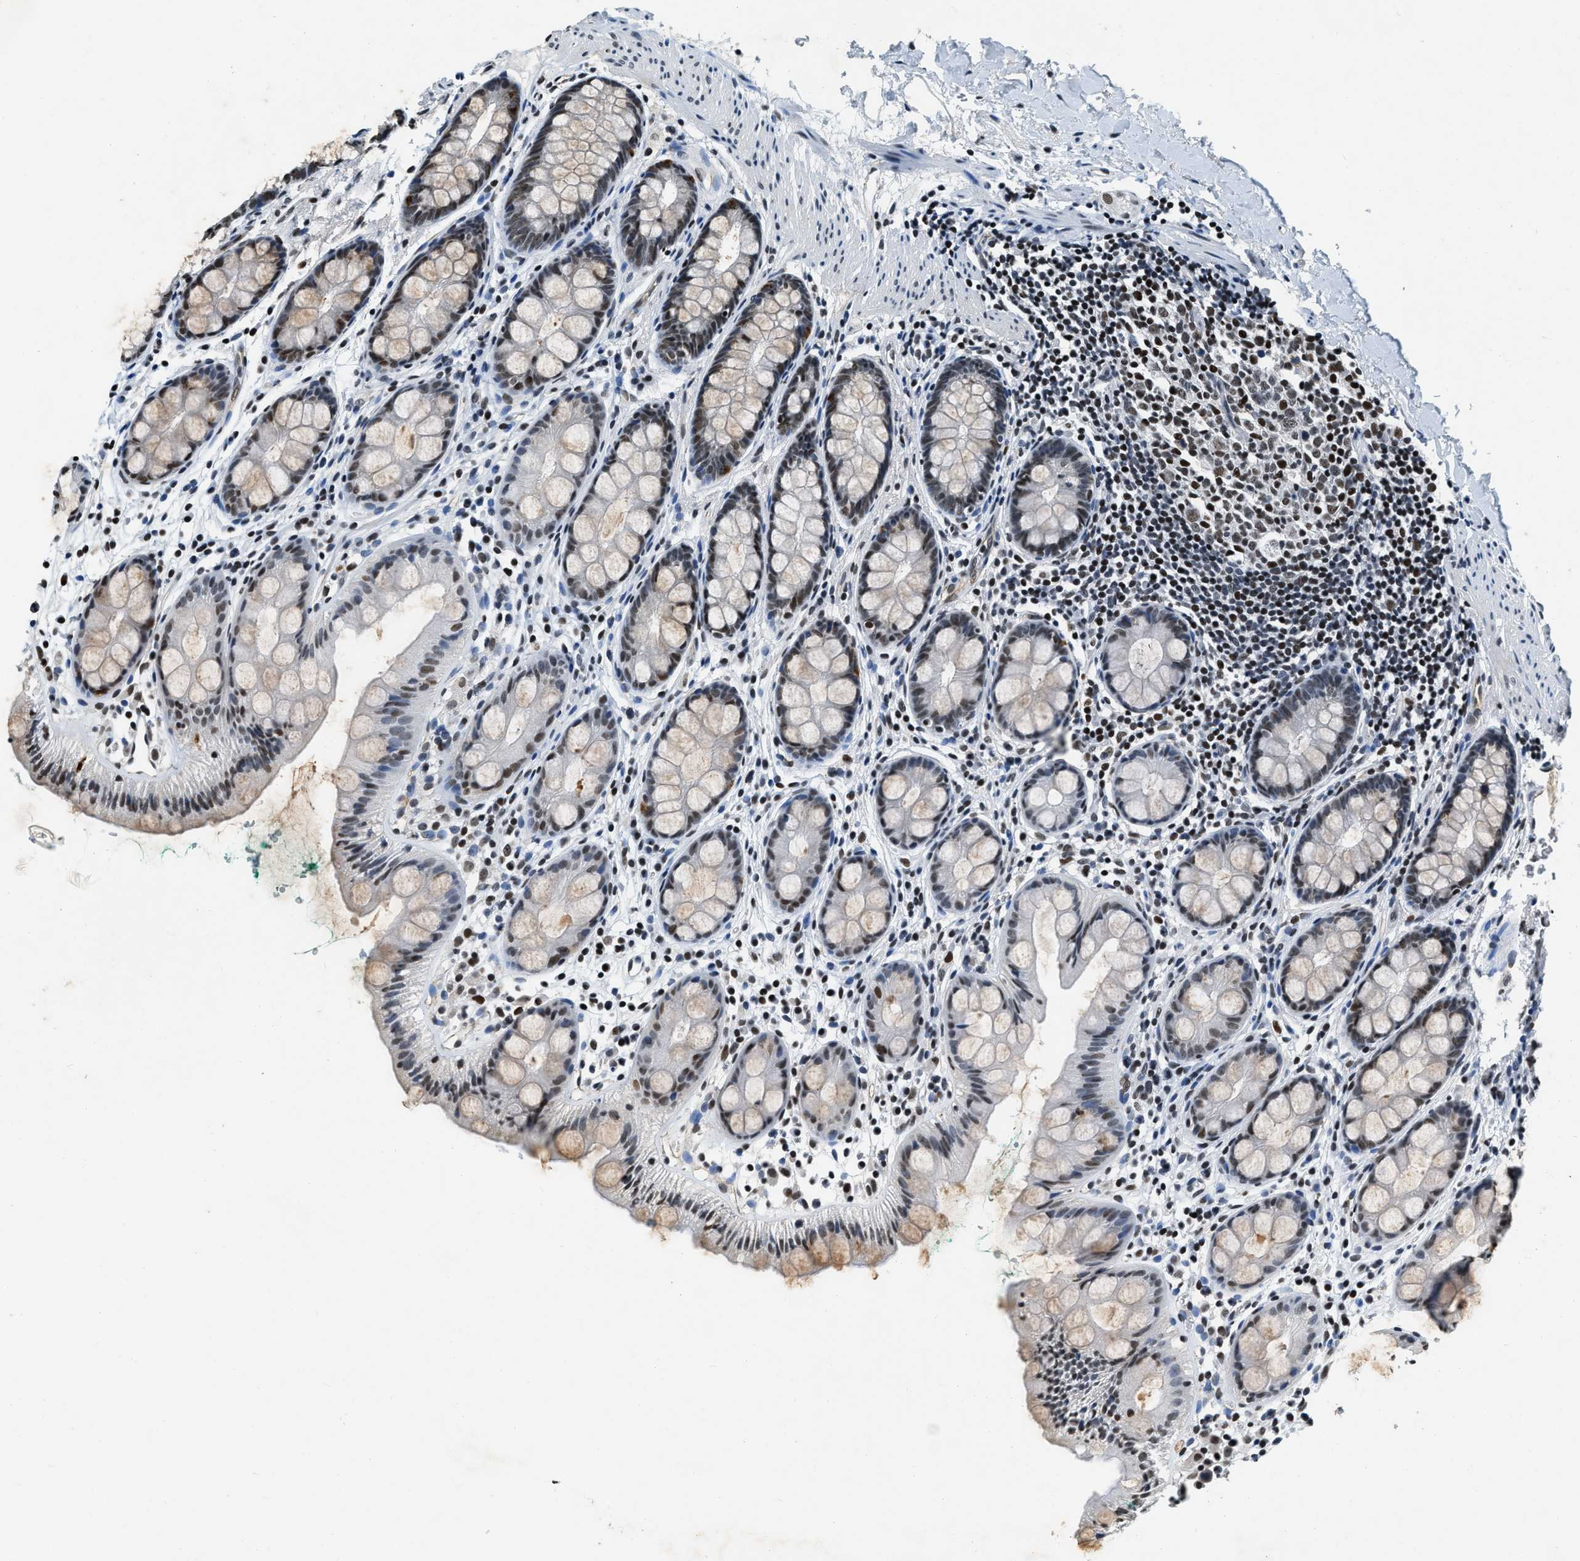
{"staining": {"intensity": "weak", "quantity": "<25%", "location": "cytoplasmic/membranous,nuclear"}, "tissue": "rectum", "cell_type": "Glandular cells", "image_type": "normal", "snomed": [{"axis": "morphology", "description": "Normal tissue, NOS"}, {"axis": "topography", "description": "Rectum"}], "caption": "Immunohistochemistry micrograph of normal rectum stained for a protein (brown), which reveals no expression in glandular cells. (Brightfield microscopy of DAB (3,3'-diaminobenzidine) immunohistochemistry at high magnification).", "gene": "CCNE1", "patient": {"sex": "female", "age": 65}}